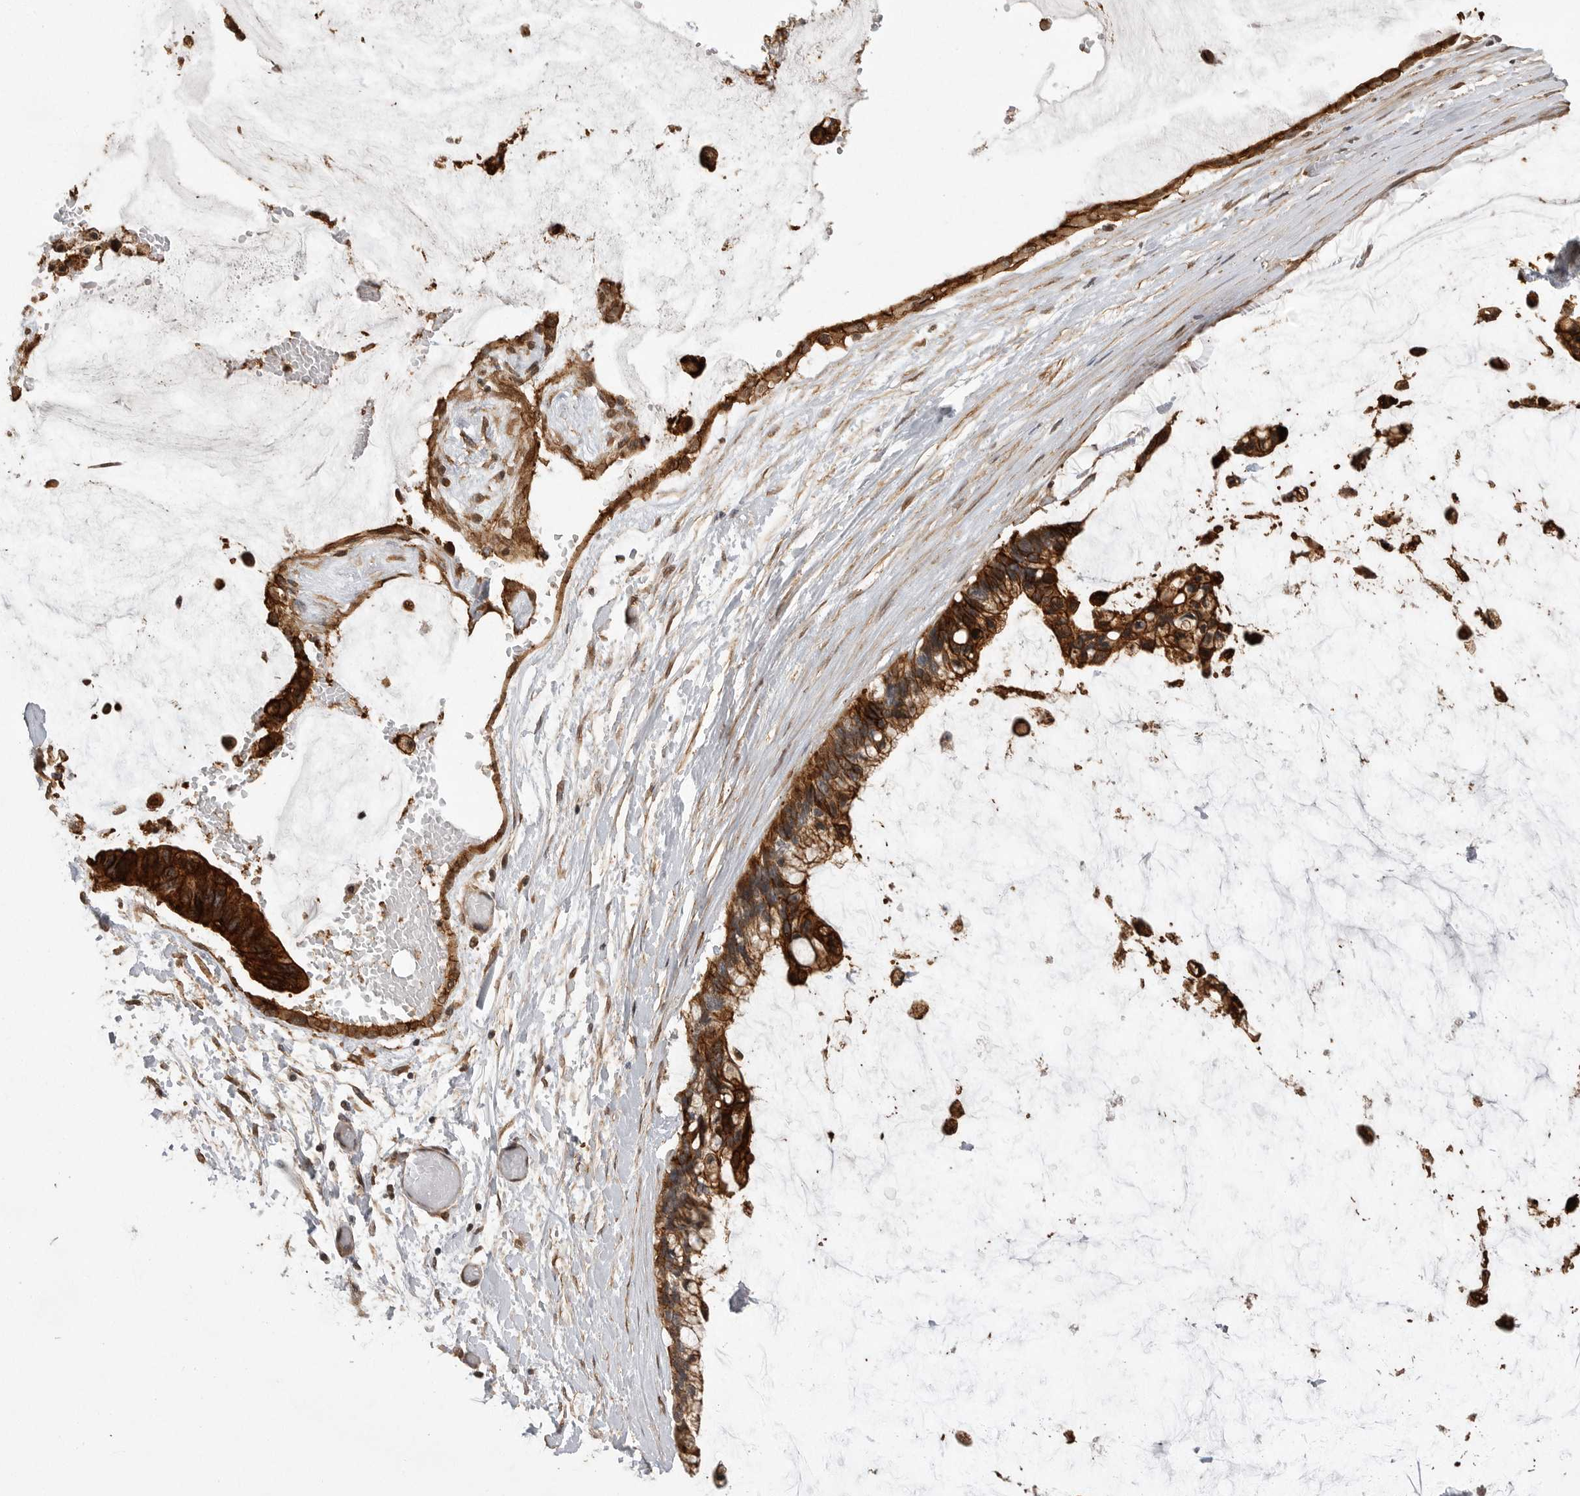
{"staining": {"intensity": "strong", "quantity": ">75%", "location": "cytoplasmic/membranous"}, "tissue": "ovarian cancer", "cell_type": "Tumor cells", "image_type": "cancer", "snomed": [{"axis": "morphology", "description": "Cystadenocarcinoma, mucinous, NOS"}, {"axis": "topography", "description": "Ovary"}], "caption": "There is high levels of strong cytoplasmic/membranous expression in tumor cells of mucinous cystadenocarcinoma (ovarian), as demonstrated by immunohistochemical staining (brown color).", "gene": "NECTIN1", "patient": {"sex": "female", "age": 39}}